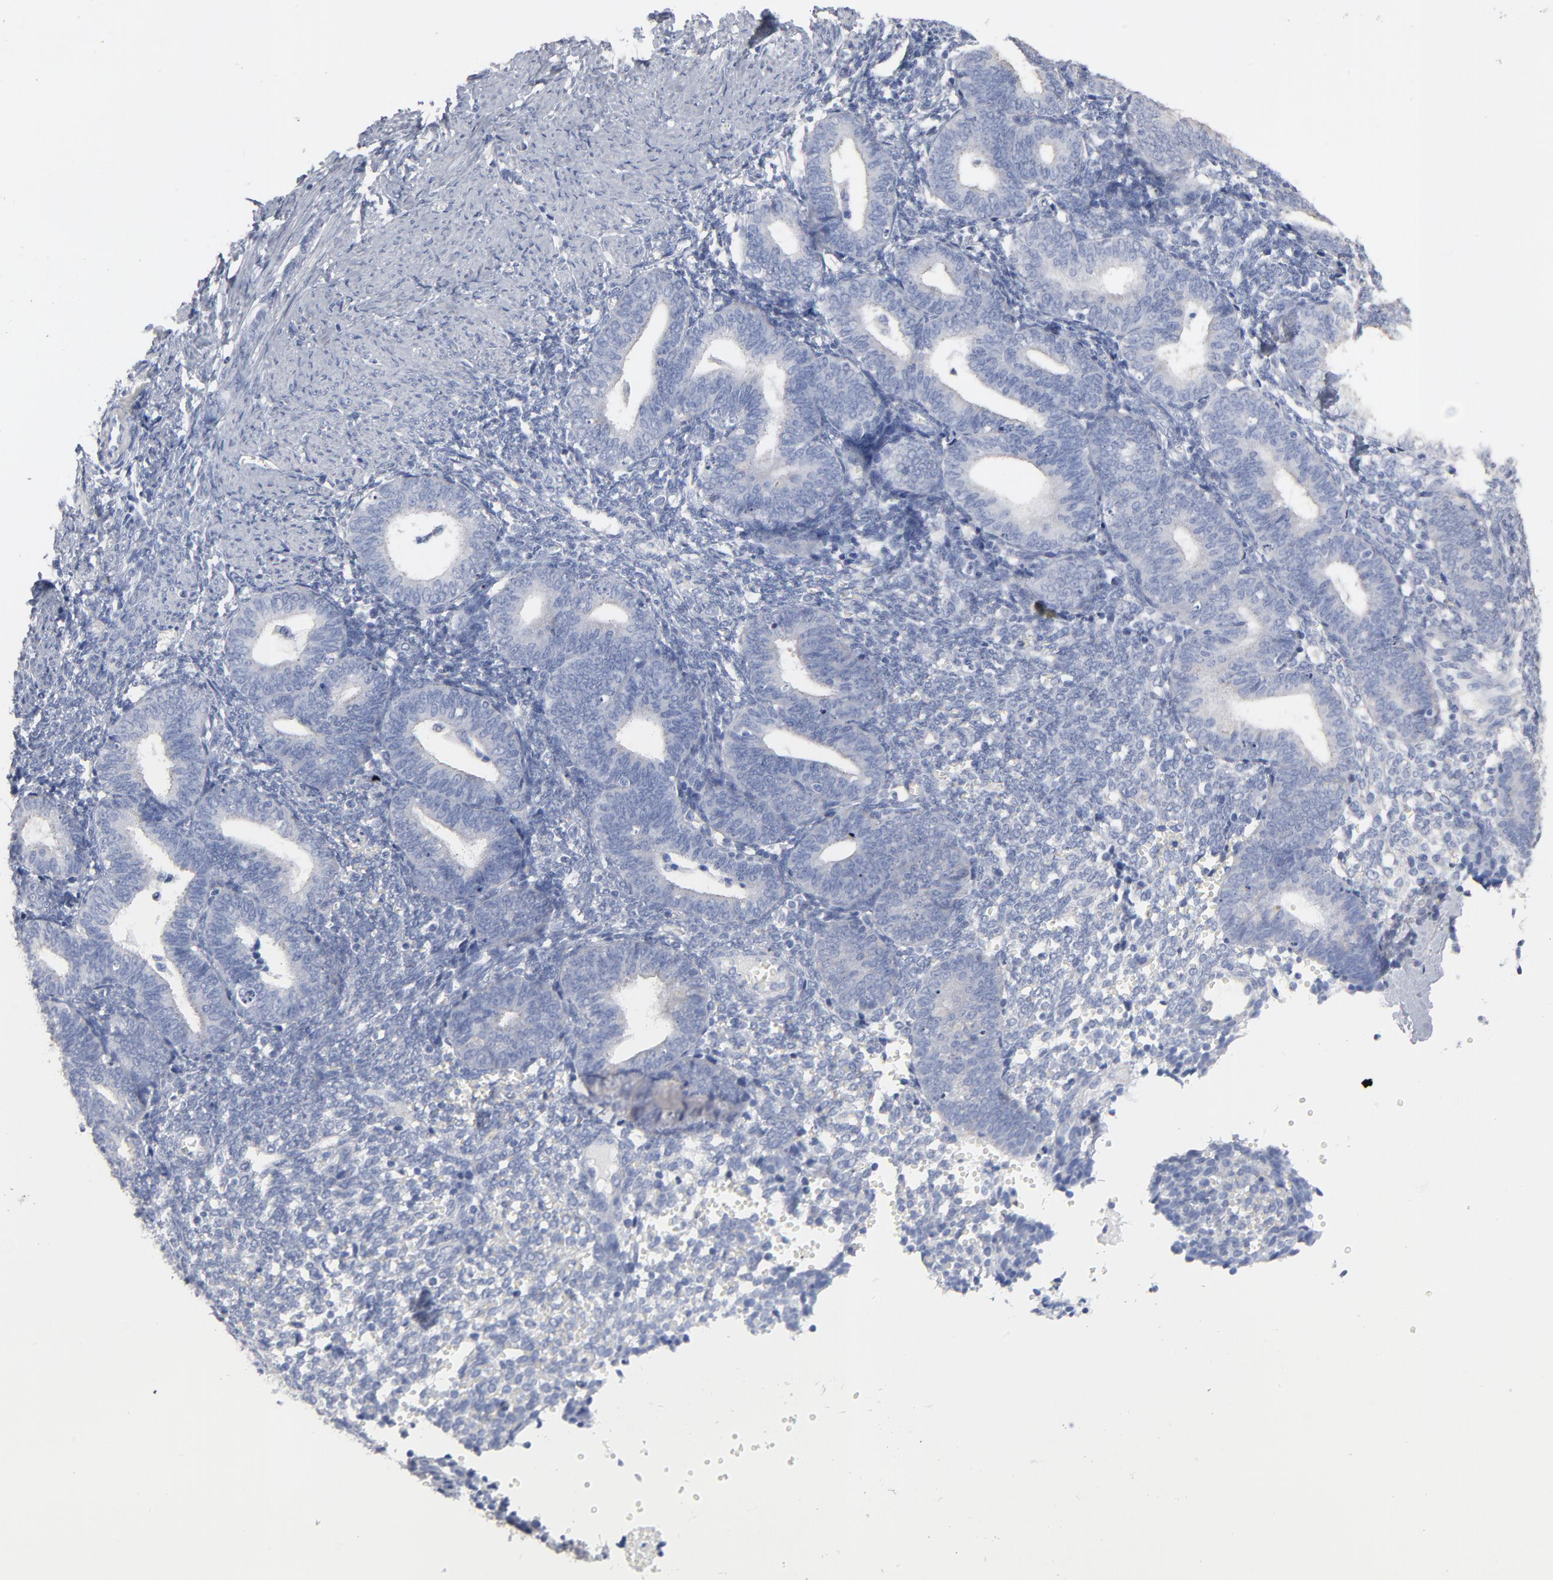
{"staining": {"intensity": "negative", "quantity": "none", "location": "none"}, "tissue": "endometrium", "cell_type": "Cells in endometrial stroma", "image_type": "normal", "snomed": [{"axis": "morphology", "description": "Normal tissue, NOS"}, {"axis": "topography", "description": "Endometrium"}], "caption": "This is an IHC histopathology image of normal endometrium. There is no expression in cells in endometrial stroma.", "gene": "DNAL4", "patient": {"sex": "female", "age": 61}}